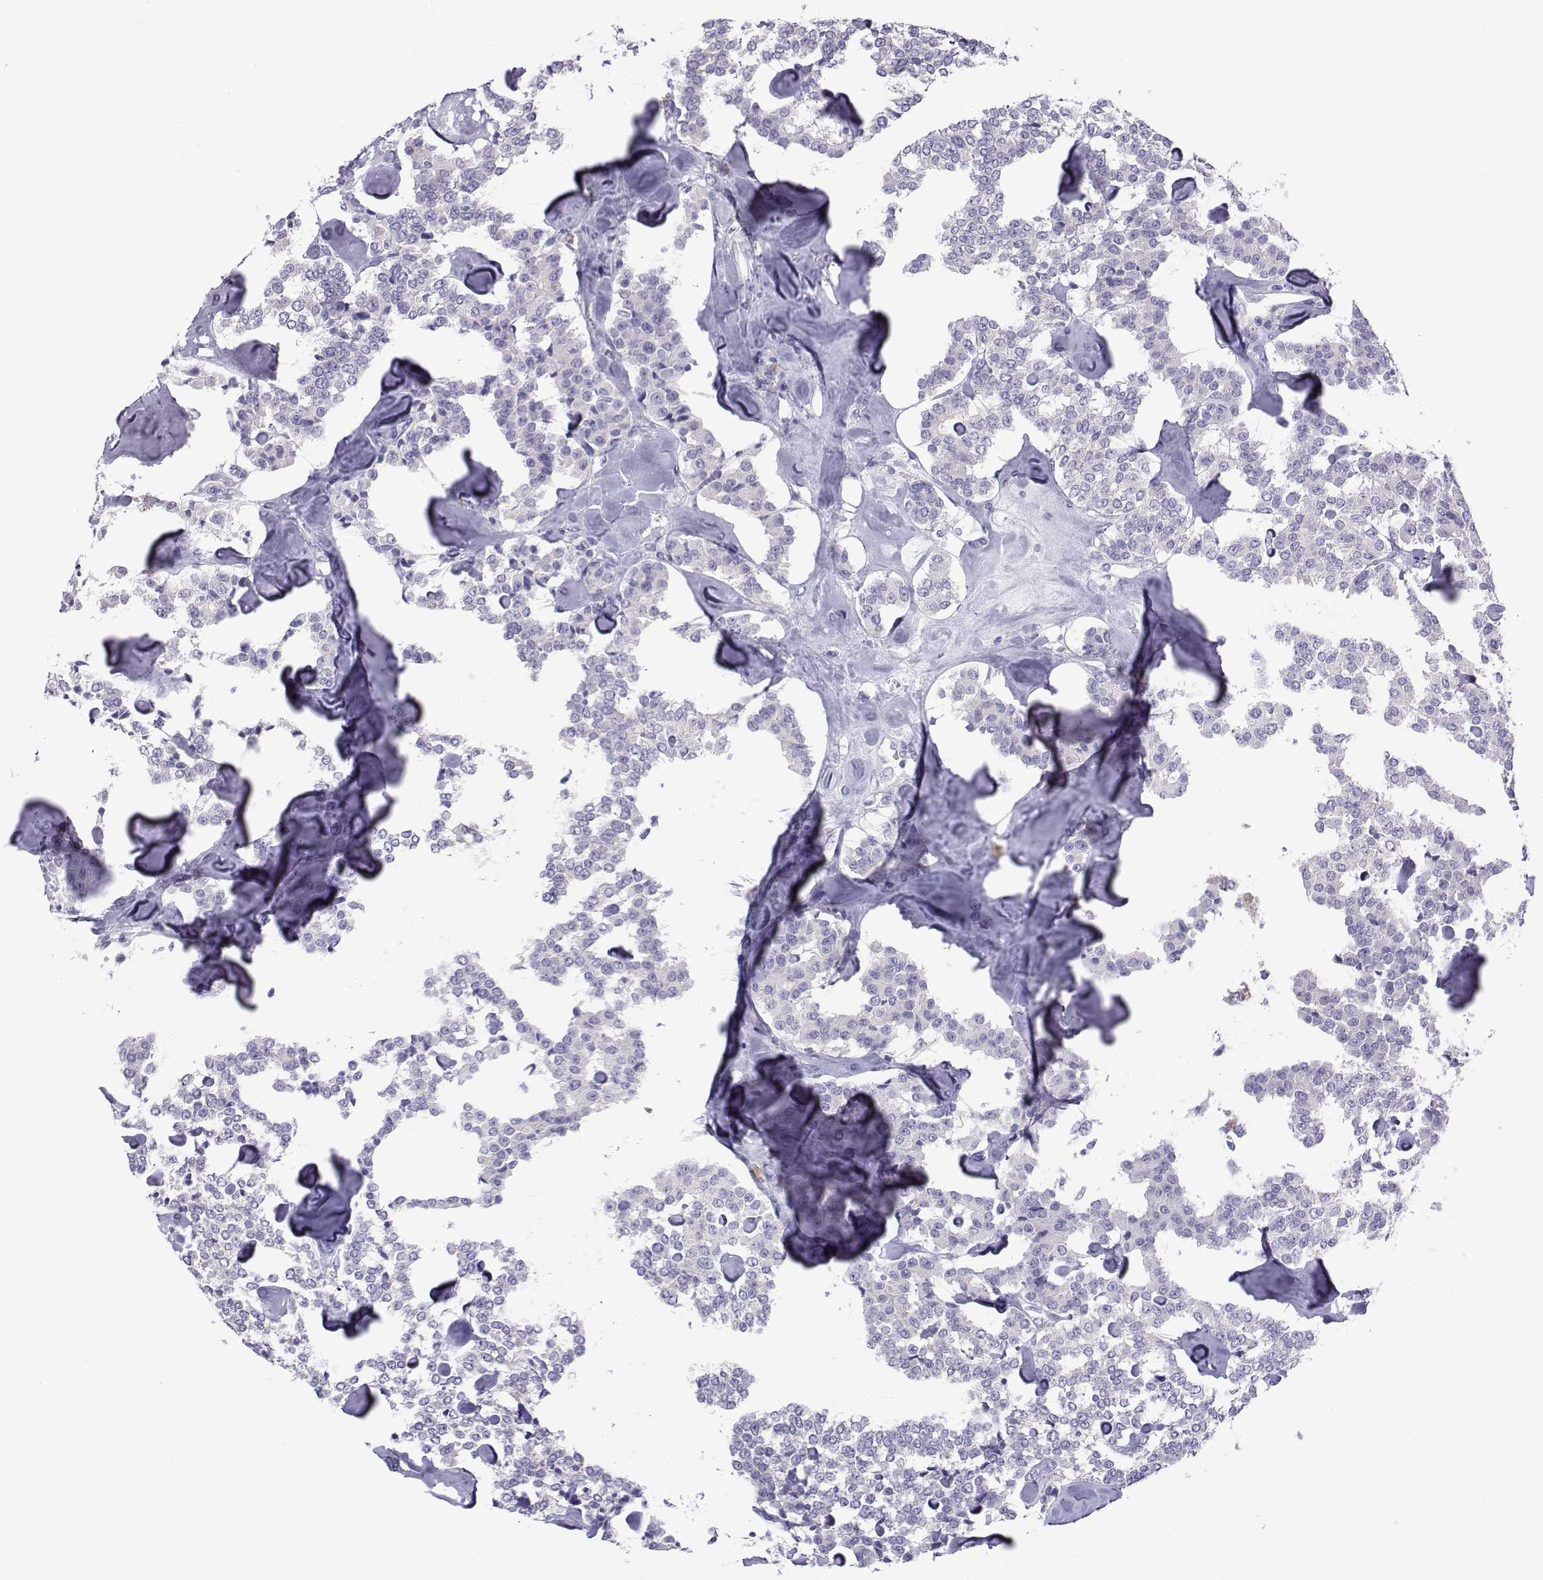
{"staining": {"intensity": "negative", "quantity": "none", "location": "none"}, "tissue": "carcinoid", "cell_type": "Tumor cells", "image_type": "cancer", "snomed": [{"axis": "morphology", "description": "Carcinoid, malignant, NOS"}, {"axis": "topography", "description": "Pancreas"}], "caption": "A micrograph of human carcinoid (malignant) is negative for staining in tumor cells.", "gene": "CFAP70", "patient": {"sex": "male", "age": 41}}